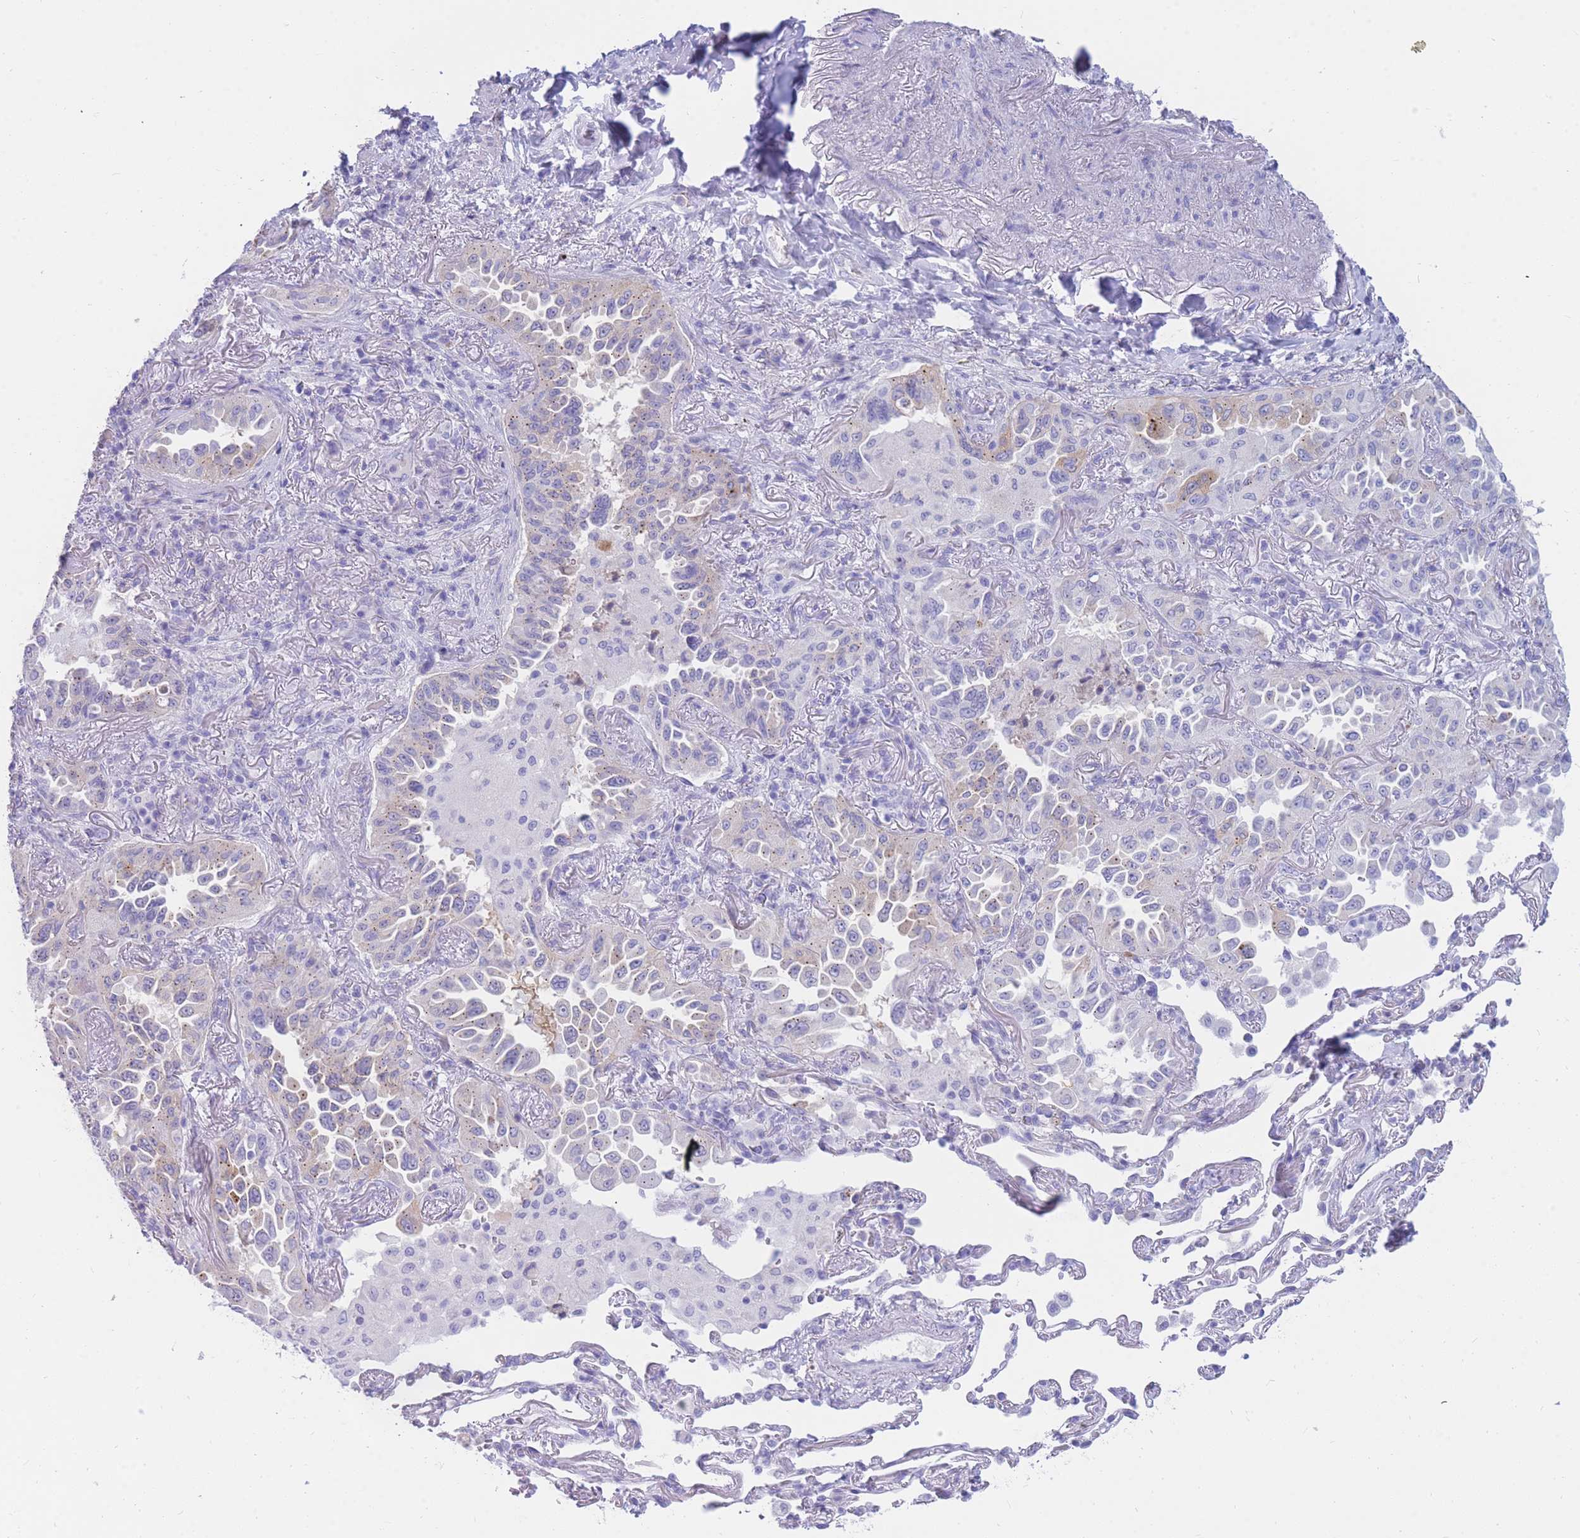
{"staining": {"intensity": "weak", "quantity": "<25%", "location": "cytoplasmic/membranous"}, "tissue": "lung cancer", "cell_type": "Tumor cells", "image_type": "cancer", "snomed": [{"axis": "morphology", "description": "Adenocarcinoma, NOS"}, {"axis": "topography", "description": "Lung"}], "caption": "This photomicrograph is of lung cancer stained with immunohistochemistry to label a protein in brown with the nuclei are counter-stained blue. There is no positivity in tumor cells.", "gene": "NKX1-2", "patient": {"sex": "female", "age": 69}}